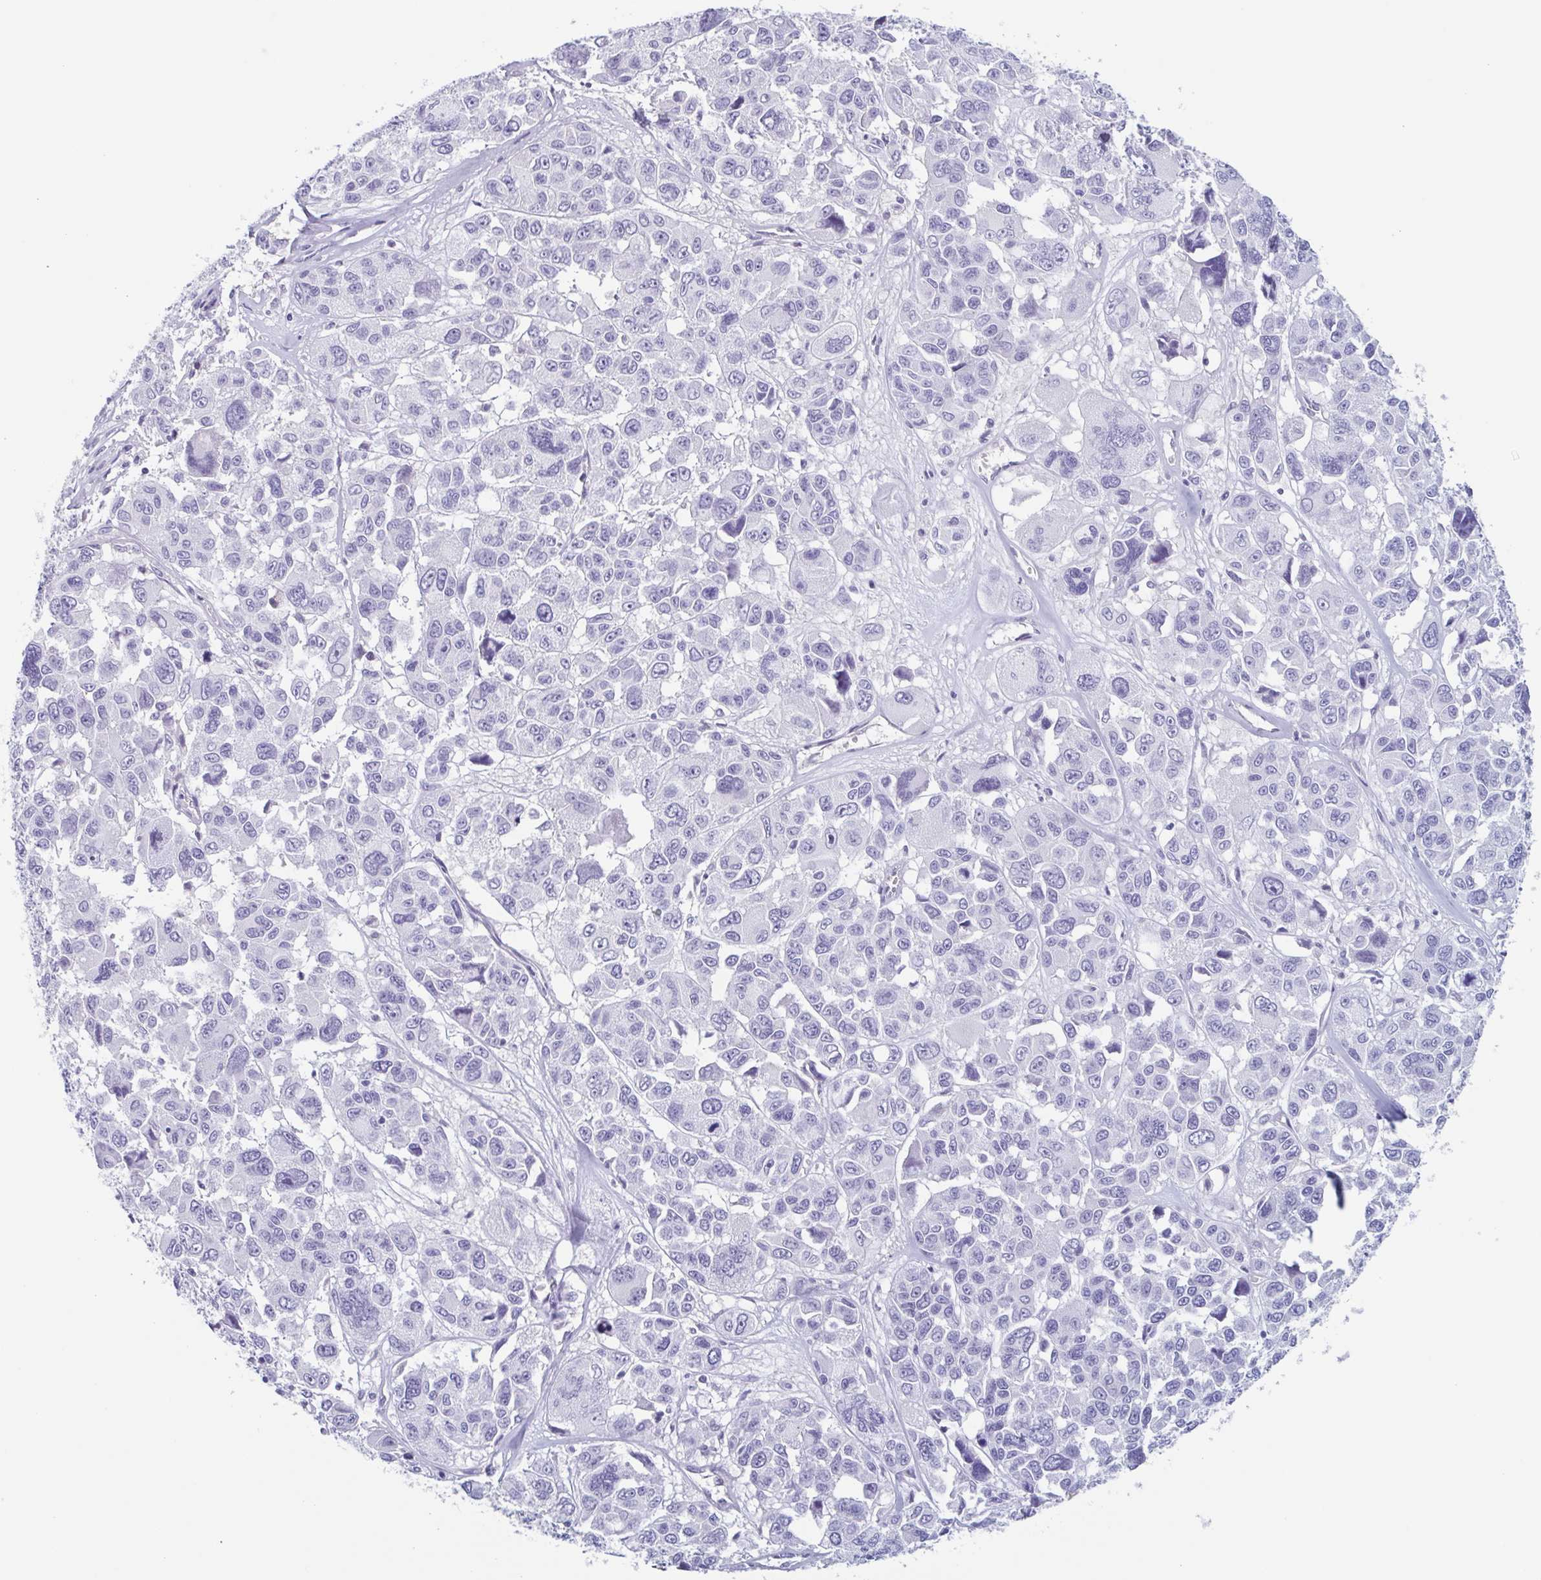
{"staining": {"intensity": "negative", "quantity": "none", "location": "none"}, "tissue": "melanoma", "cell_type": "Tumor cells", "image_type": "cancer", "snomed": [{"axis": "morphology", "description": "Malignant melanoma, NOS"}, {"axis": "topography", "description": "Skin"}], "caption": "Immunohistochemical staining of human malignant melanoma demonstrates no significant positivity in tumor cells.", "gene": "BPI", "patient": {"sex": "female", "age": 66}}